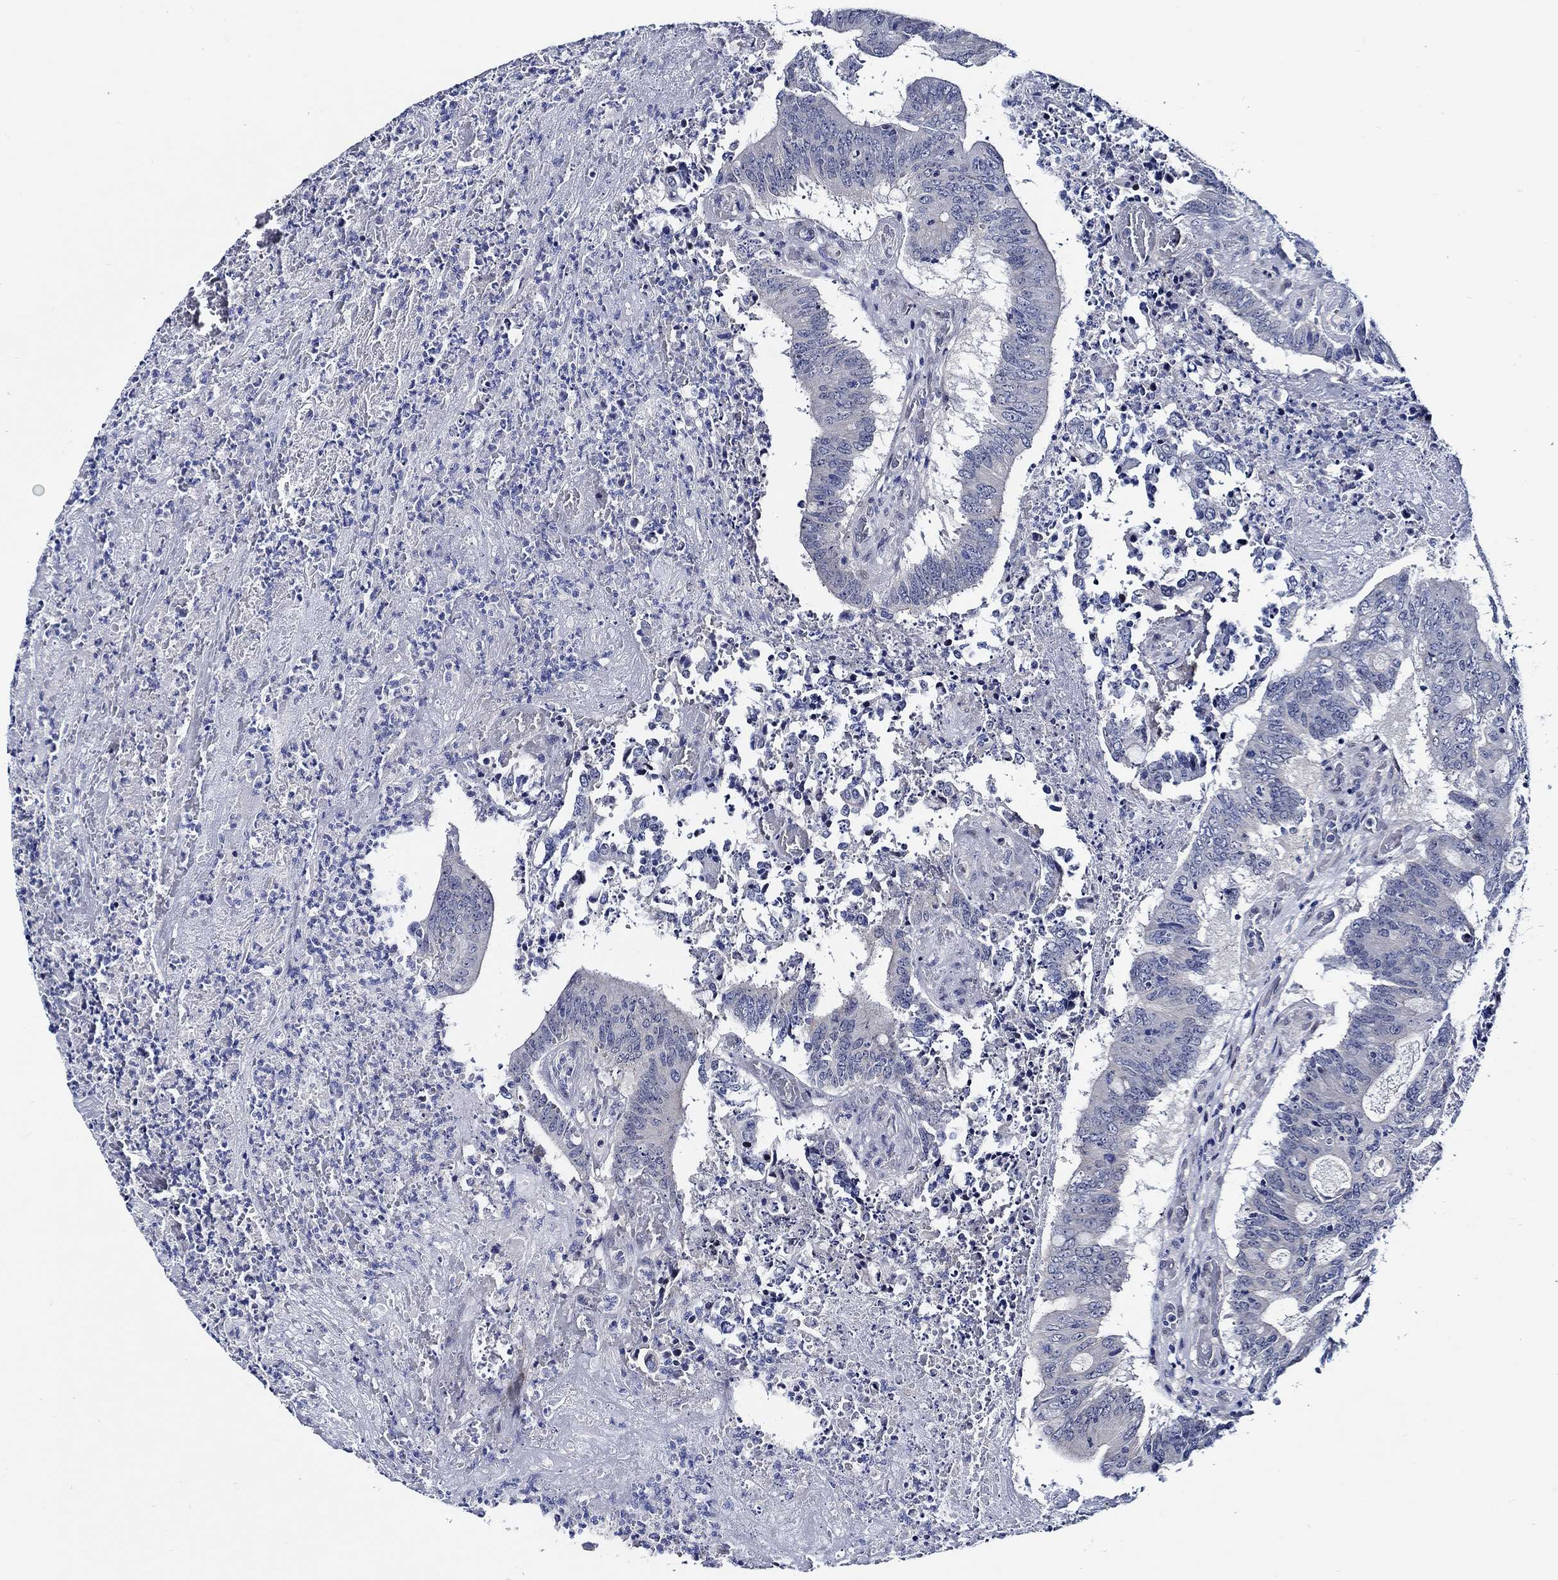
{"staining": {"intensity": "negative", "quantity": "none", "location": "none"}, "tissue": "colorectal cancer", "cell_type": "Tumor cells", "image_type": "cancer", "snomed": [{"axis": "morphology", "description": "Adenocarcinoma, NOS"}, {"axis": "topography", "description": "Colon"}], "caption": "Immunohistochemistry (IHC) of colorectal cancer displays no expression in tumor cells.", "gene": "C8orf48", "patient": {"sex": "female", "age": 70}}